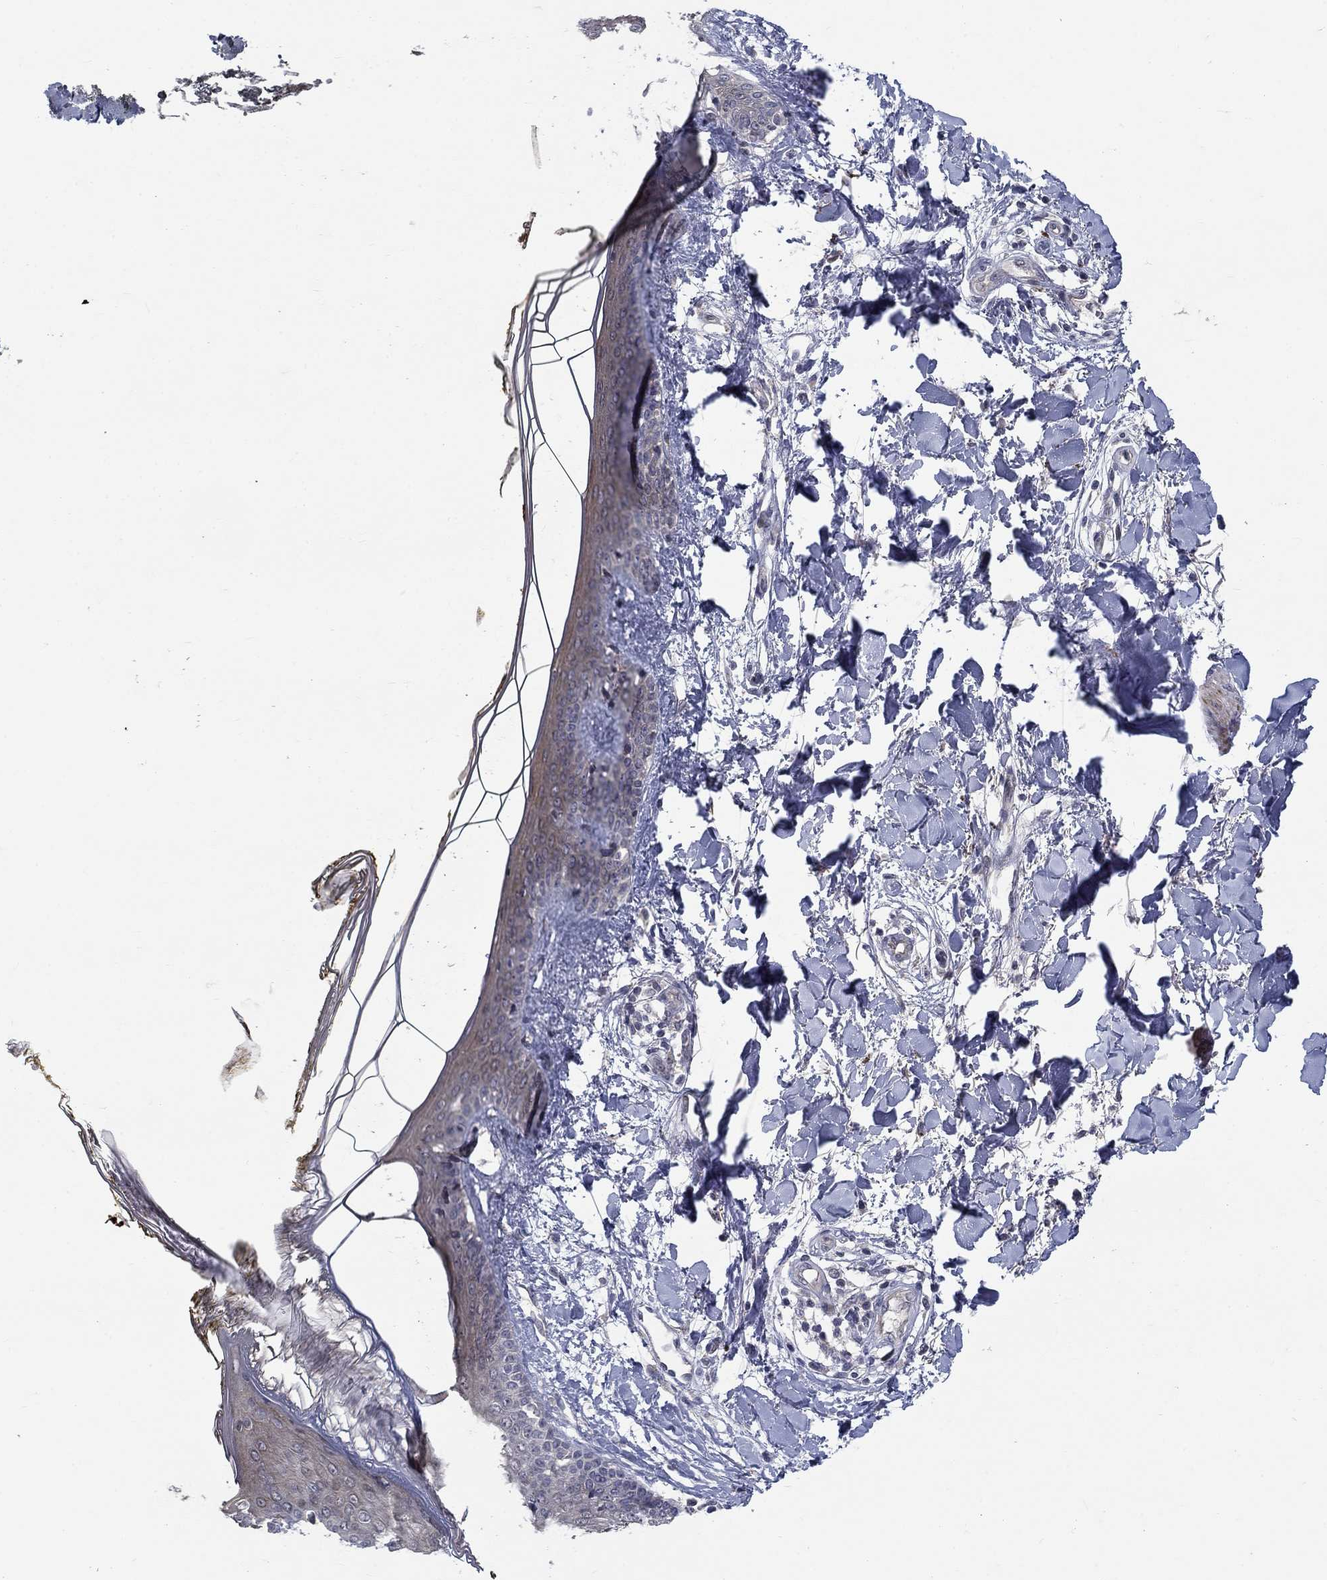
{"staining": {"intensity": "negative", "quantity": "none", "location": "none"}, "tissue": "skin", "cell_type": "Fibroblasts", "image_type": "normal", "snomed": [{"axis": "morphology", "description": "Normal tissue, NOS"}, {"axis": "topography", "description": "Skin"}], "caption": "Skin stained for a protein using IHC demonstrates no staining fibroblasts.", "gene": "FAM3B", "patient": {"sex": "female", "age": 34}}